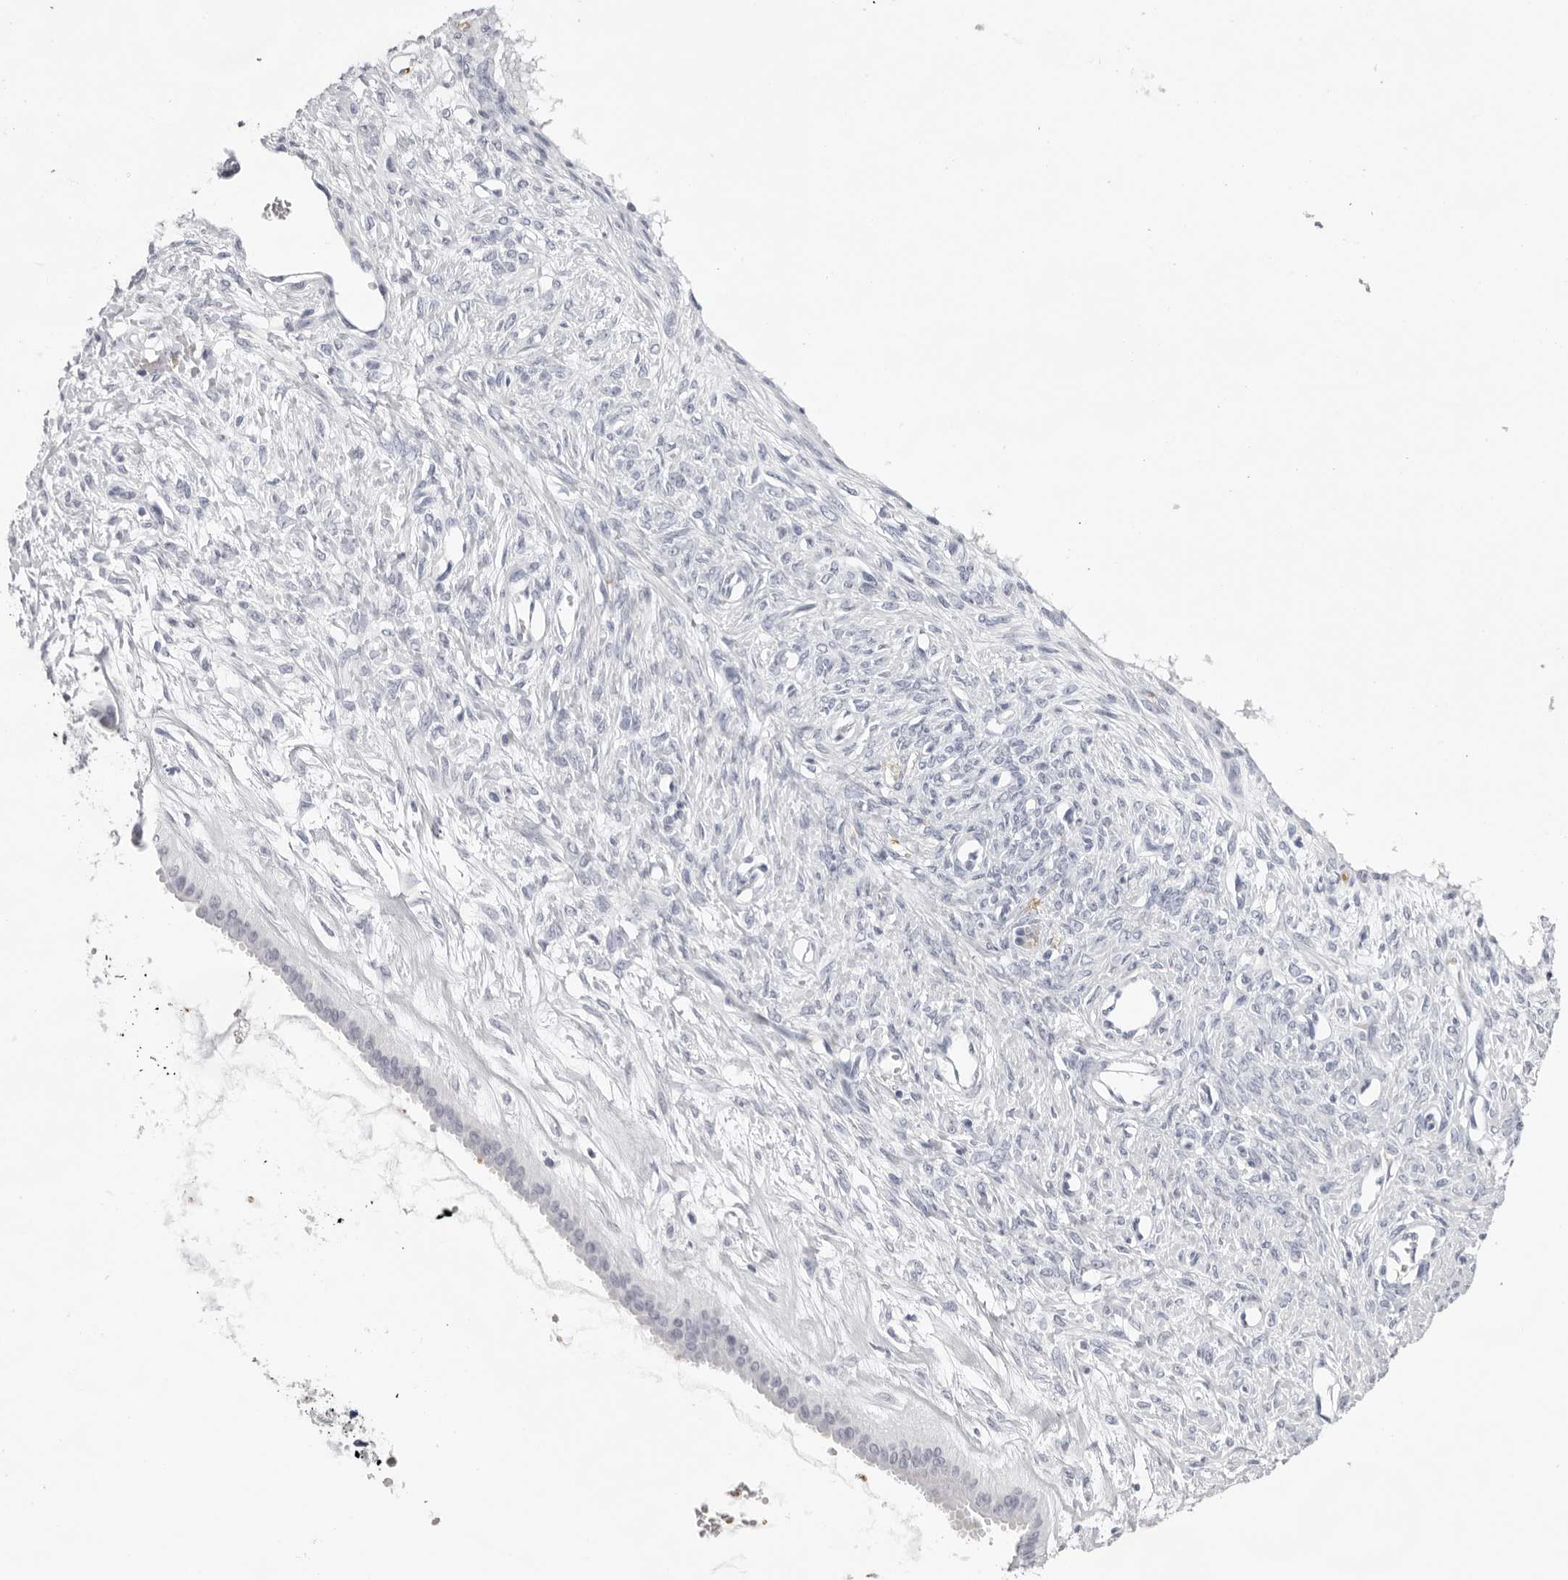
{"staining": {"intensity": "negative", "quantity": "none", "location": "none"}, "tissue": "ovarian cancer", "cell_type": "Tumor cells", "image_type": "cancer", "snomed": [{"axis": "morphology", "description": "Cystadenocarcinoma, mucinous, NOS"}, {"axis": "topography", "description": "Ovary"}], "caption": "An immunohistochemistry (IHC) histopathology image of ovarian cancer is shown. There is no staining in tumor cells of ovarian cancer.", "gene": "SPTA1", "patient": {"sex": "female", "age": 73}}